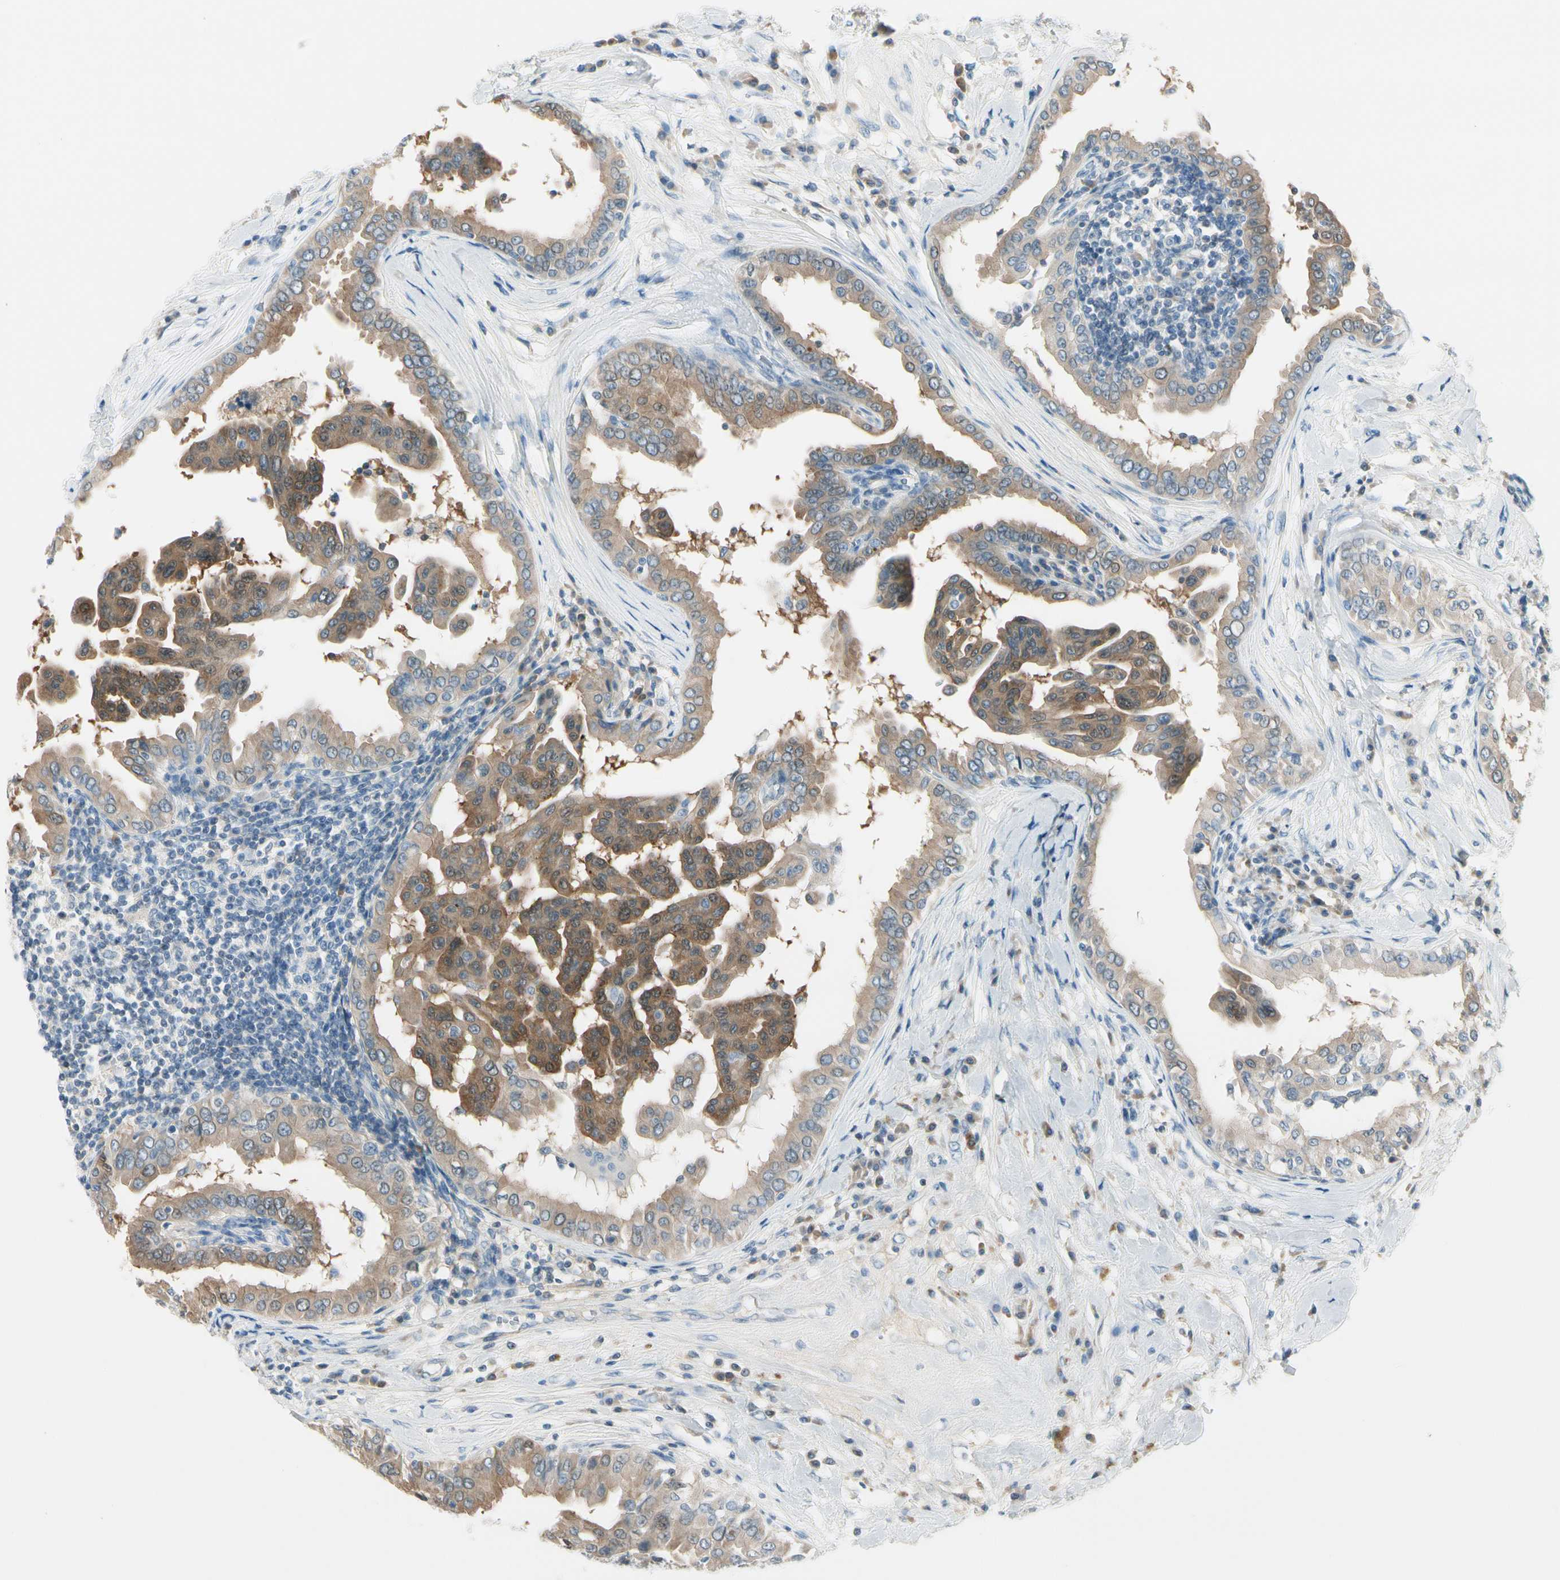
{"staining": {"intensity": "moderate", "quantity": "25%-75%", "location": "cytoplasmic/membranous"}, "tissue": "thyroid cancer", "cell_type": "Tumor cells", "image_type": "cancer", "snomed": [{"axis": "morphology", "description": "Papillary adenocarcinoma, NOS"}, {"axis": "topography", "description": "Thyroid gland"}], "caption": "Papillary adenocarcinoma (thyroid) stained with a protein marker reveals moderate staining in tumor cells.", "gene": "PEBP1", "patient": {"sex": "male", "age": 33}}